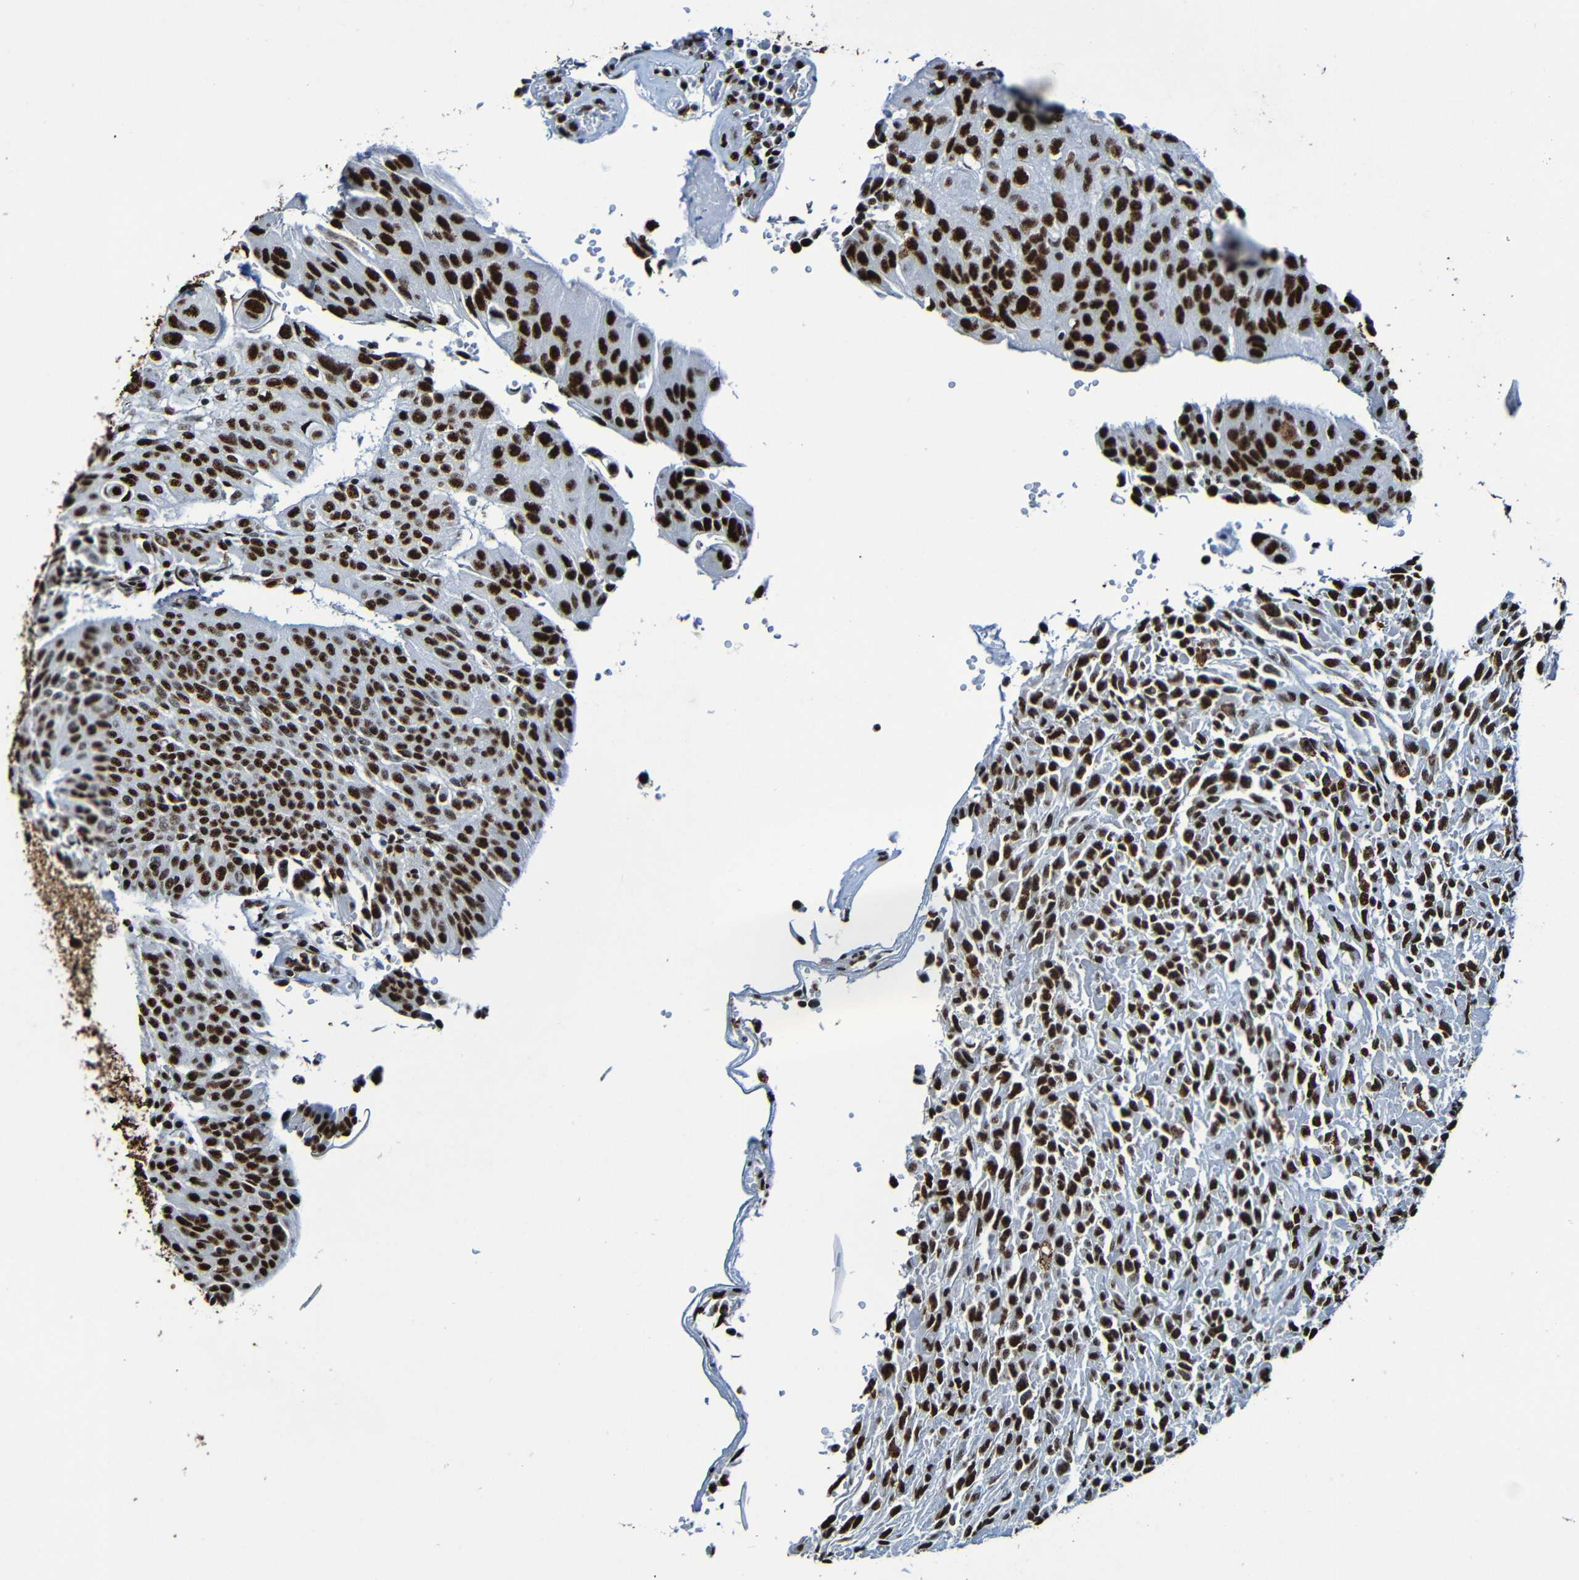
{"staining": {"intensity": "strong", "quantity": ">75%", "location": "nuclear"}, "tissue": "urothelial cancer", "cell_type": "Tumor cells", "image_type": "cancer", "snomed": [{"axis": "morphology", "description": "Urothelial carcinoma, High grade"}, {"axis": "topography", "description": "Urinary bladder"}], "caption": "DAB (3,3'-diaminobenzidine) immunohistochemical staining of human urothelial cancer displays strong nuclear protein staining in approximately >75% of tumor cells.", "gene": "SRSF3", "patient": {"sex": "male", "age": 66}}